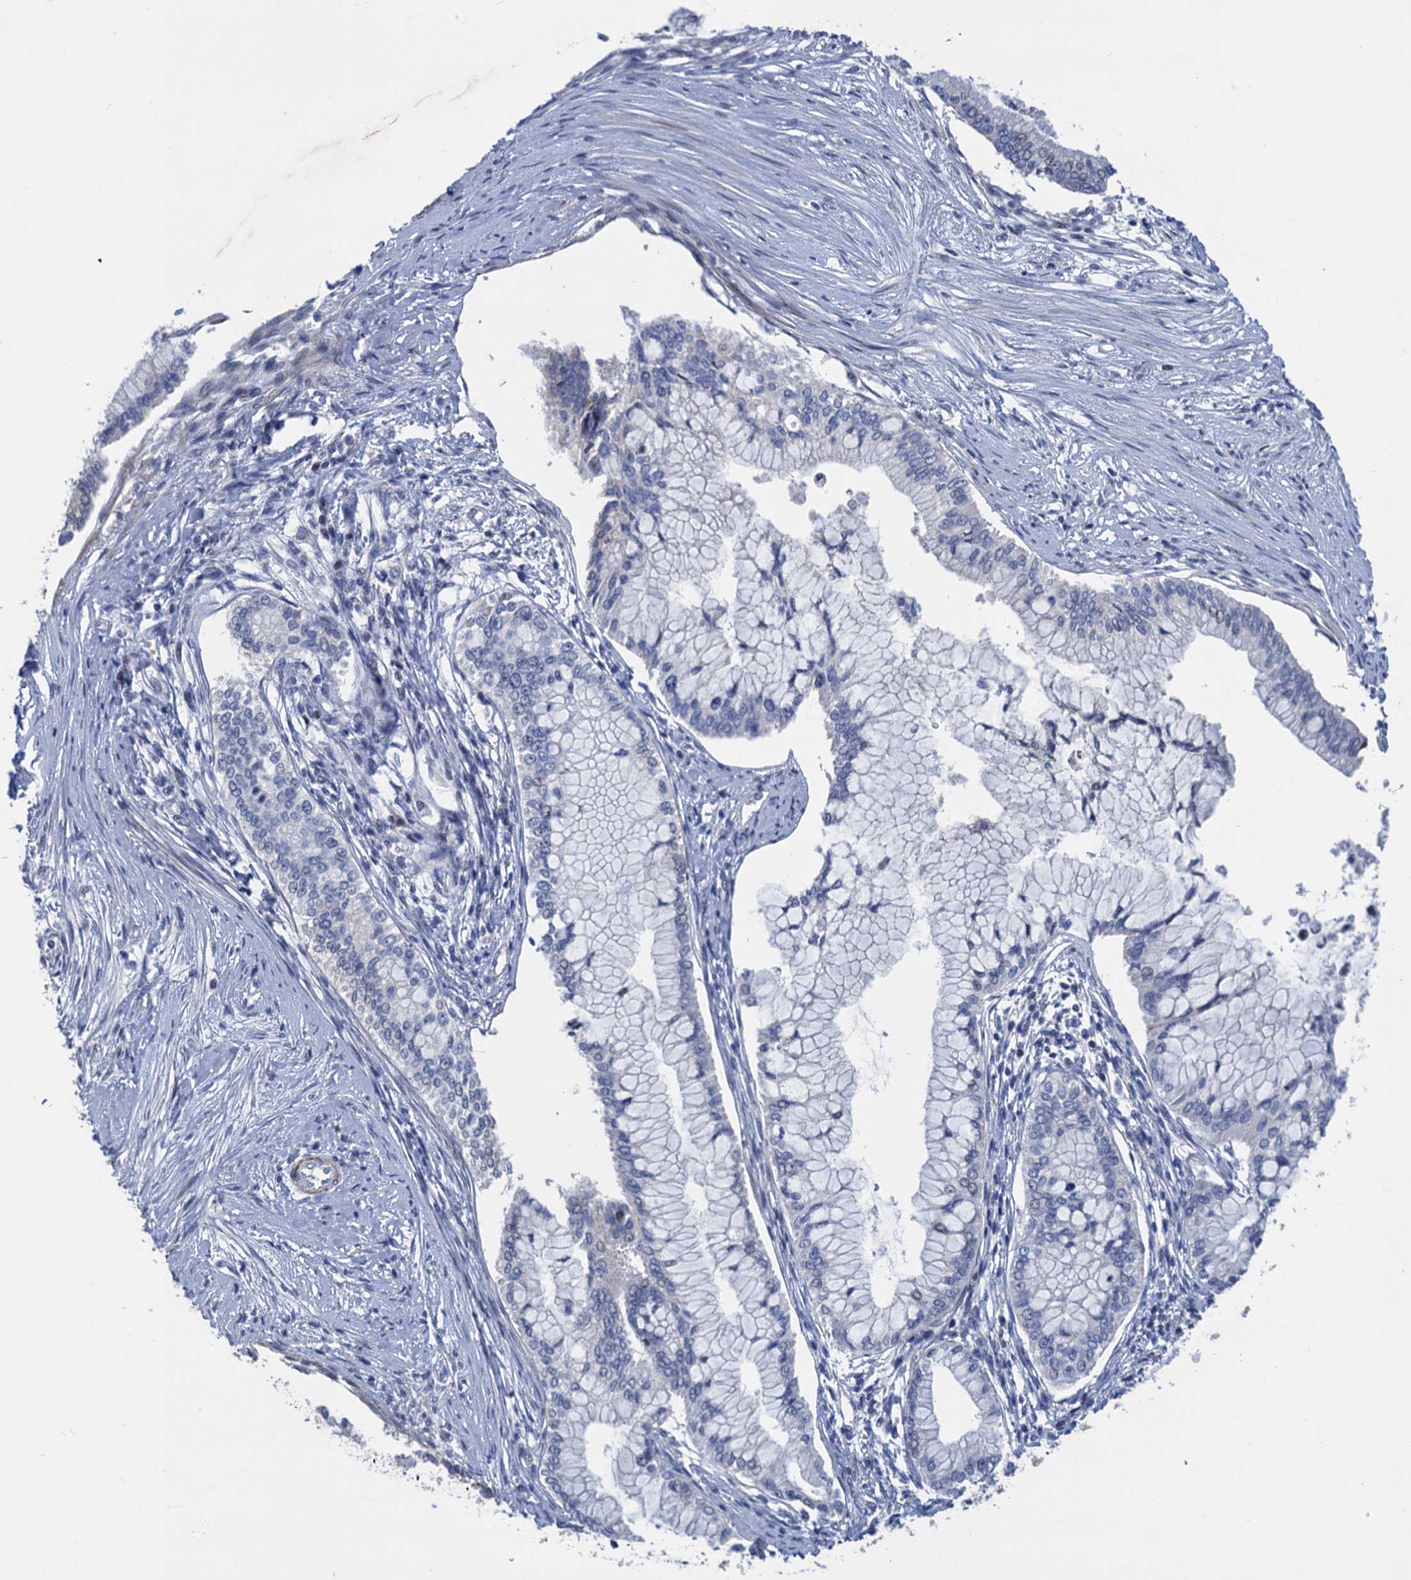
{"staining": {"intensity": "negative", "quantity": "none", "location": "none"}, "tissue": "pancreatic cancer", "cell_type": "Tumor cells", "image_type": "cancer", "snomed": [{"axis": "morphology", "description": "Adenocarcinoma, NOS"}, {"axis": "topography", "description": "Pancreas"}], "caption": "Protein analysis of pancreatic adenocarcinoma exhibits no significant positivity in tumor cells.", "gene": "ESYT3", "patient": {"sex": "male", "age": 46}}